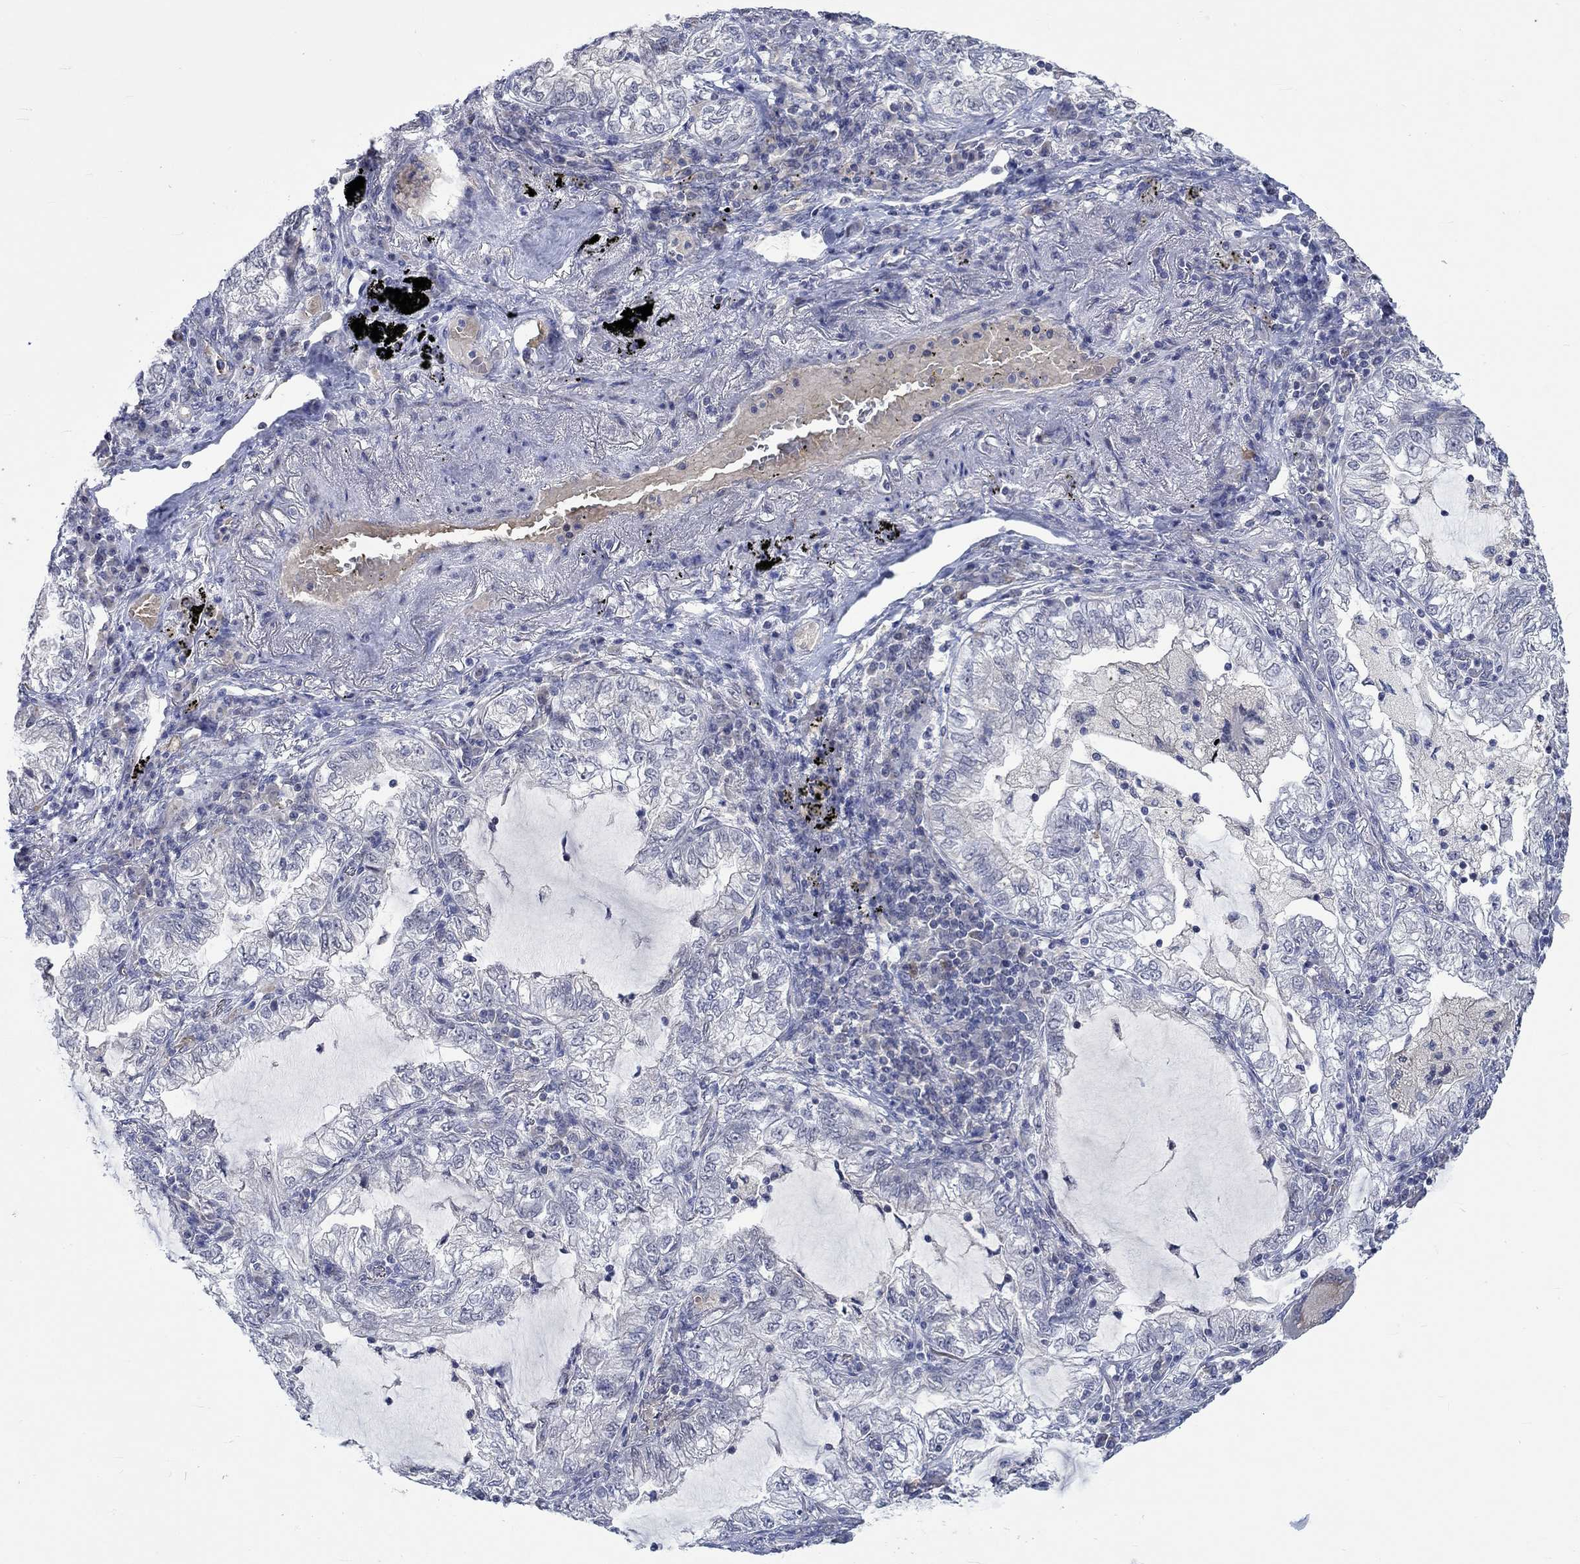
{"staining": {"intensity": "negative", "quantity": "none", "location": "none"}, "tissue": "lung cancer", "cell_type": "Tumor cells", "image_type": "cancer", "snomed": [{"axis": "morphology", "description": "Adenocarcinoma, NOS"}, {"axis": "topography", "description": "Lung"}], "caption": "Immunohistochemistry (IHC) micrograph of neoplastic tissue: human lung cancer (adenocarcinoma) stained with DAB (3,3'-diaminobenzidine) shows no significant protein expression in tumor cells. (DAB (3,3'-diaminobenzidine) immunohistochemistry with hematoxylin counter stain).", "gene": "WASF1", "patient": {"sex": "female", "age": 73}}